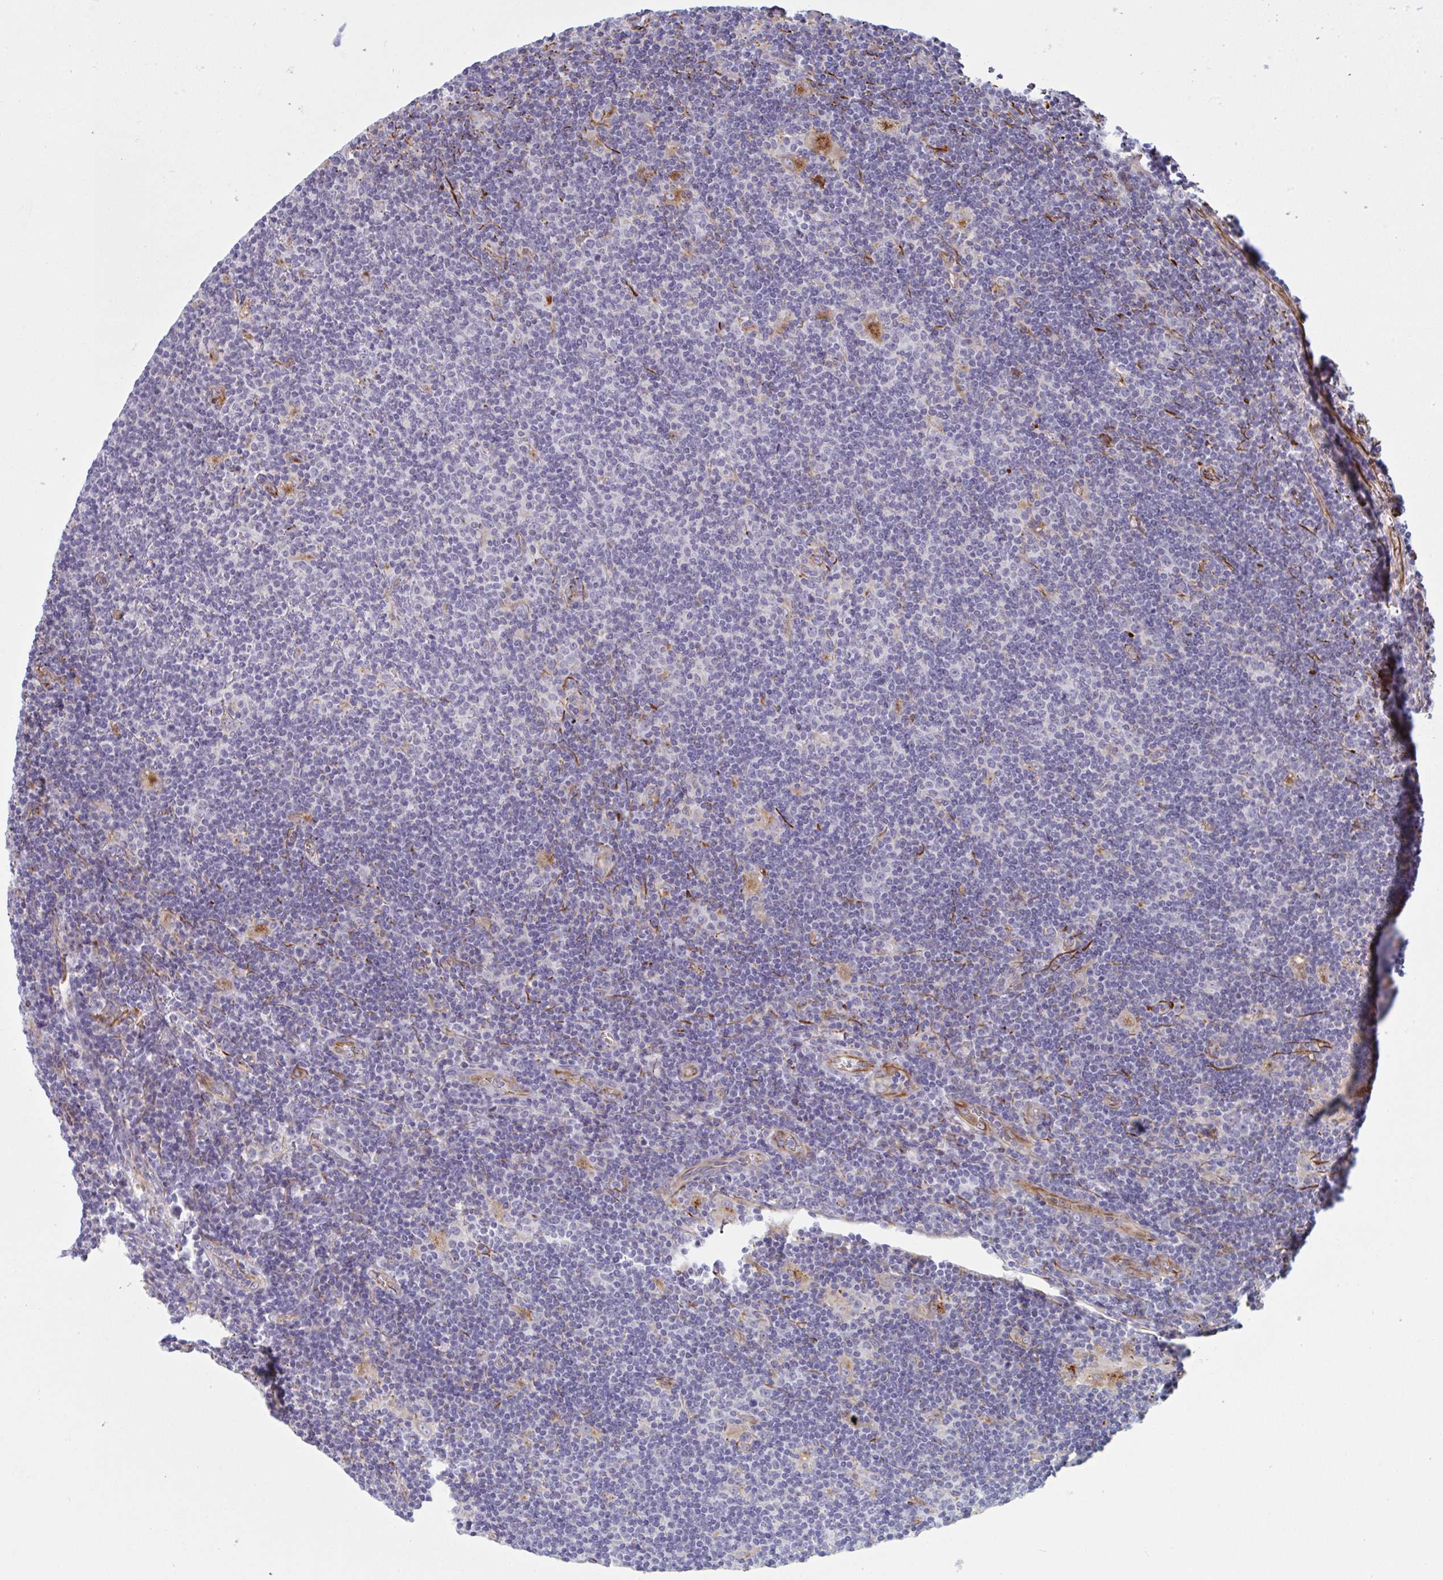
{"staining": {"intensity": "negative", "quantity": "none", "location": "none"}, "tissue": "lymphoma", "cell_type": "Tumor cells", "image_type": "cancer", "snomed": [{"axis": "morphology", "description": "Hodgkin's disease, NOS"}, {"axis": "topography", "description": "Lymph node"}], "caption": "Protein analysis of lymphoma demonstrates no significant expression in tumor cells.", "gene": "DCBLD1", "patient": {"sex": "male", "age": 40}}